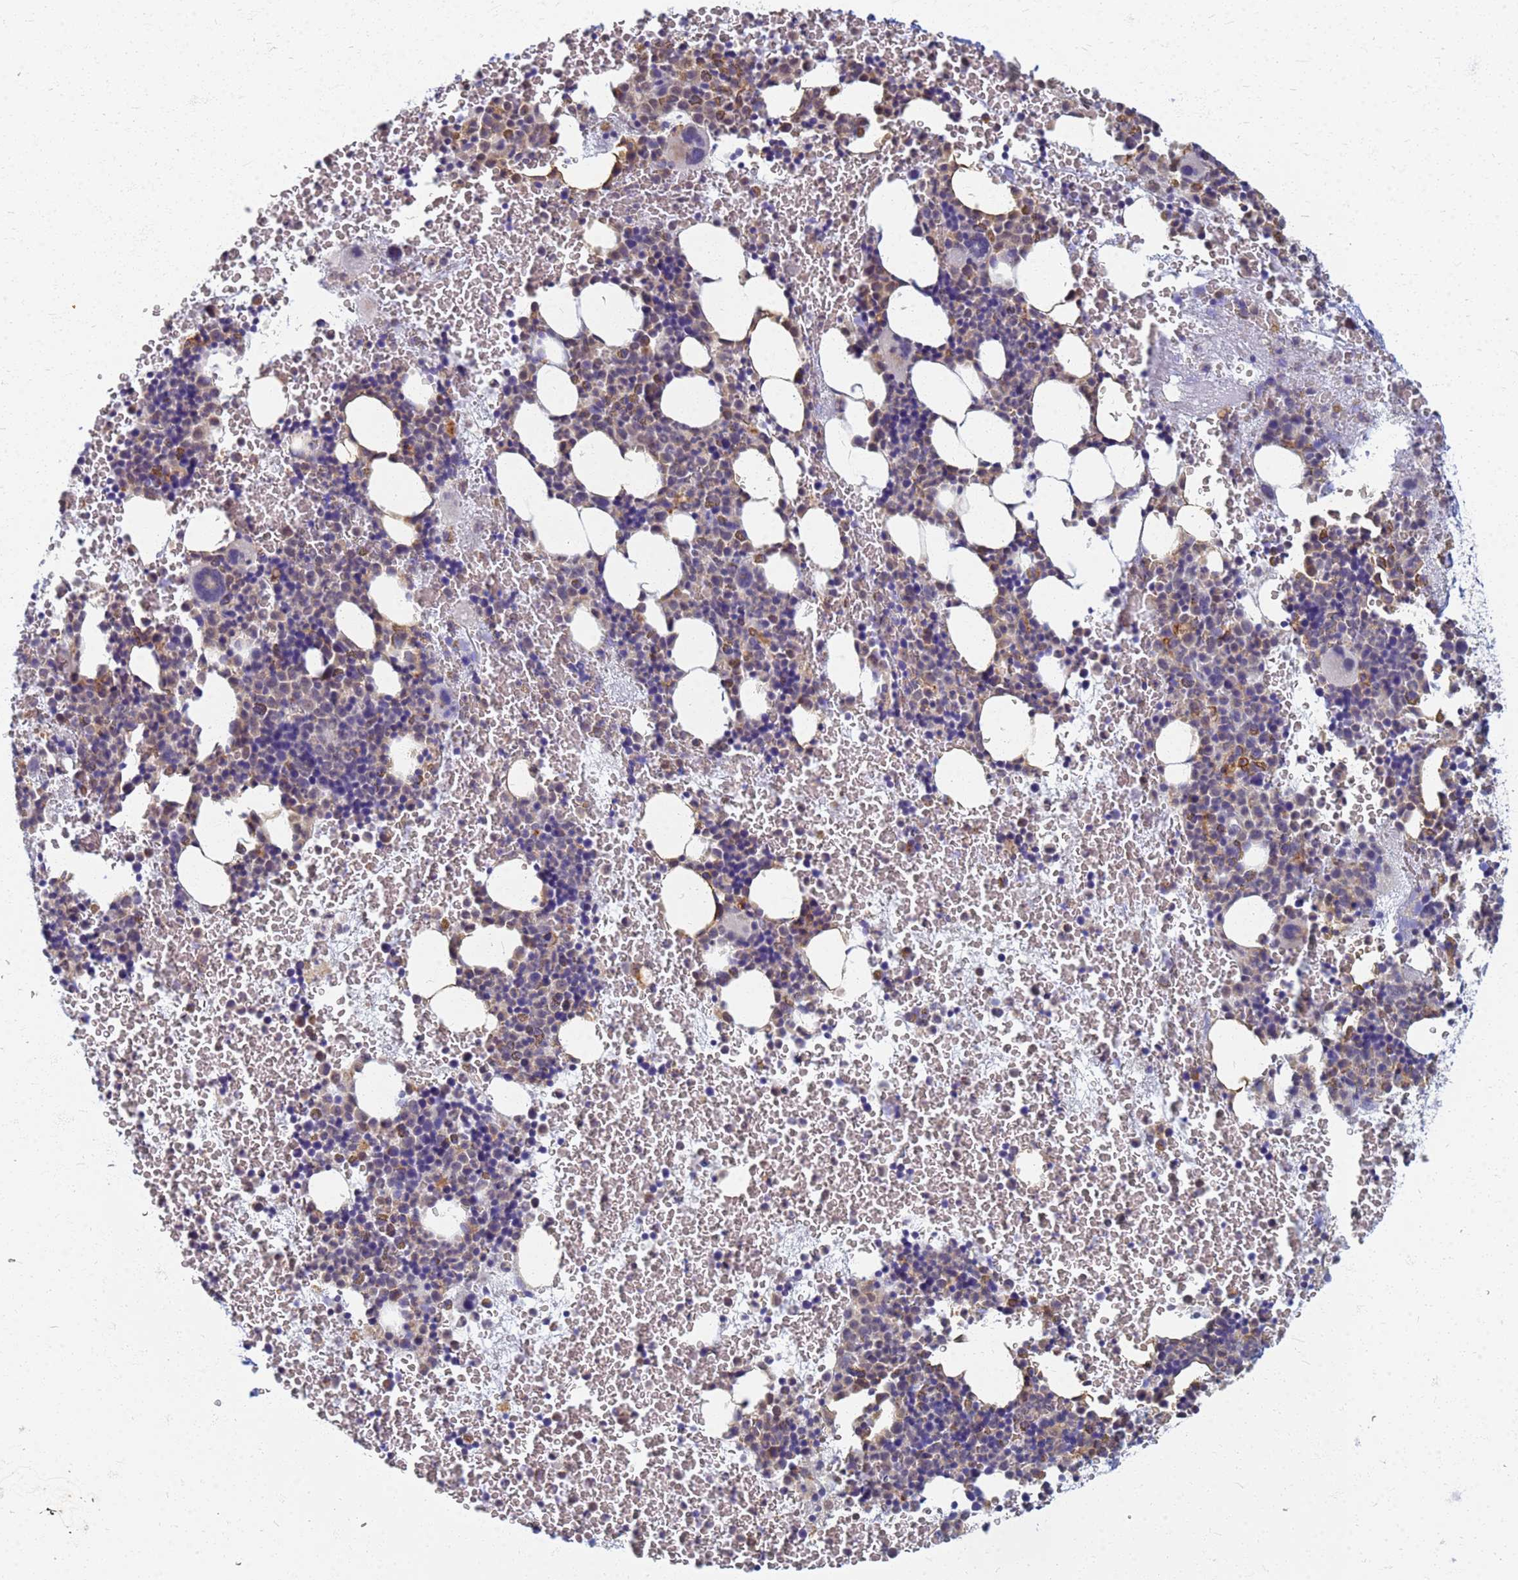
{"staining": {"intensity": "weak", "quantity": "<25%", "location": "cytoplasmic/membranous"}, "tissue": "bone marrow", "cell_type": "Hematopoietic cells", "image_type": "normal", "snomed": [{"axis": "morphology", "description": "Normal tissue, NOS"}, {"axis": "topography", "description": "Bone marrow"}], "caption": "Protein analysis of normal bone marrow reveals no significant expression in hematopoietic cells. The staining is performed using DAB (3,3'-diaminobenzidine) brown chromogen with nuclei counter-stained in using hematoxylin.", "gene": "ATP6V1E1", "patient": {"sex": "male", "age": 11}}